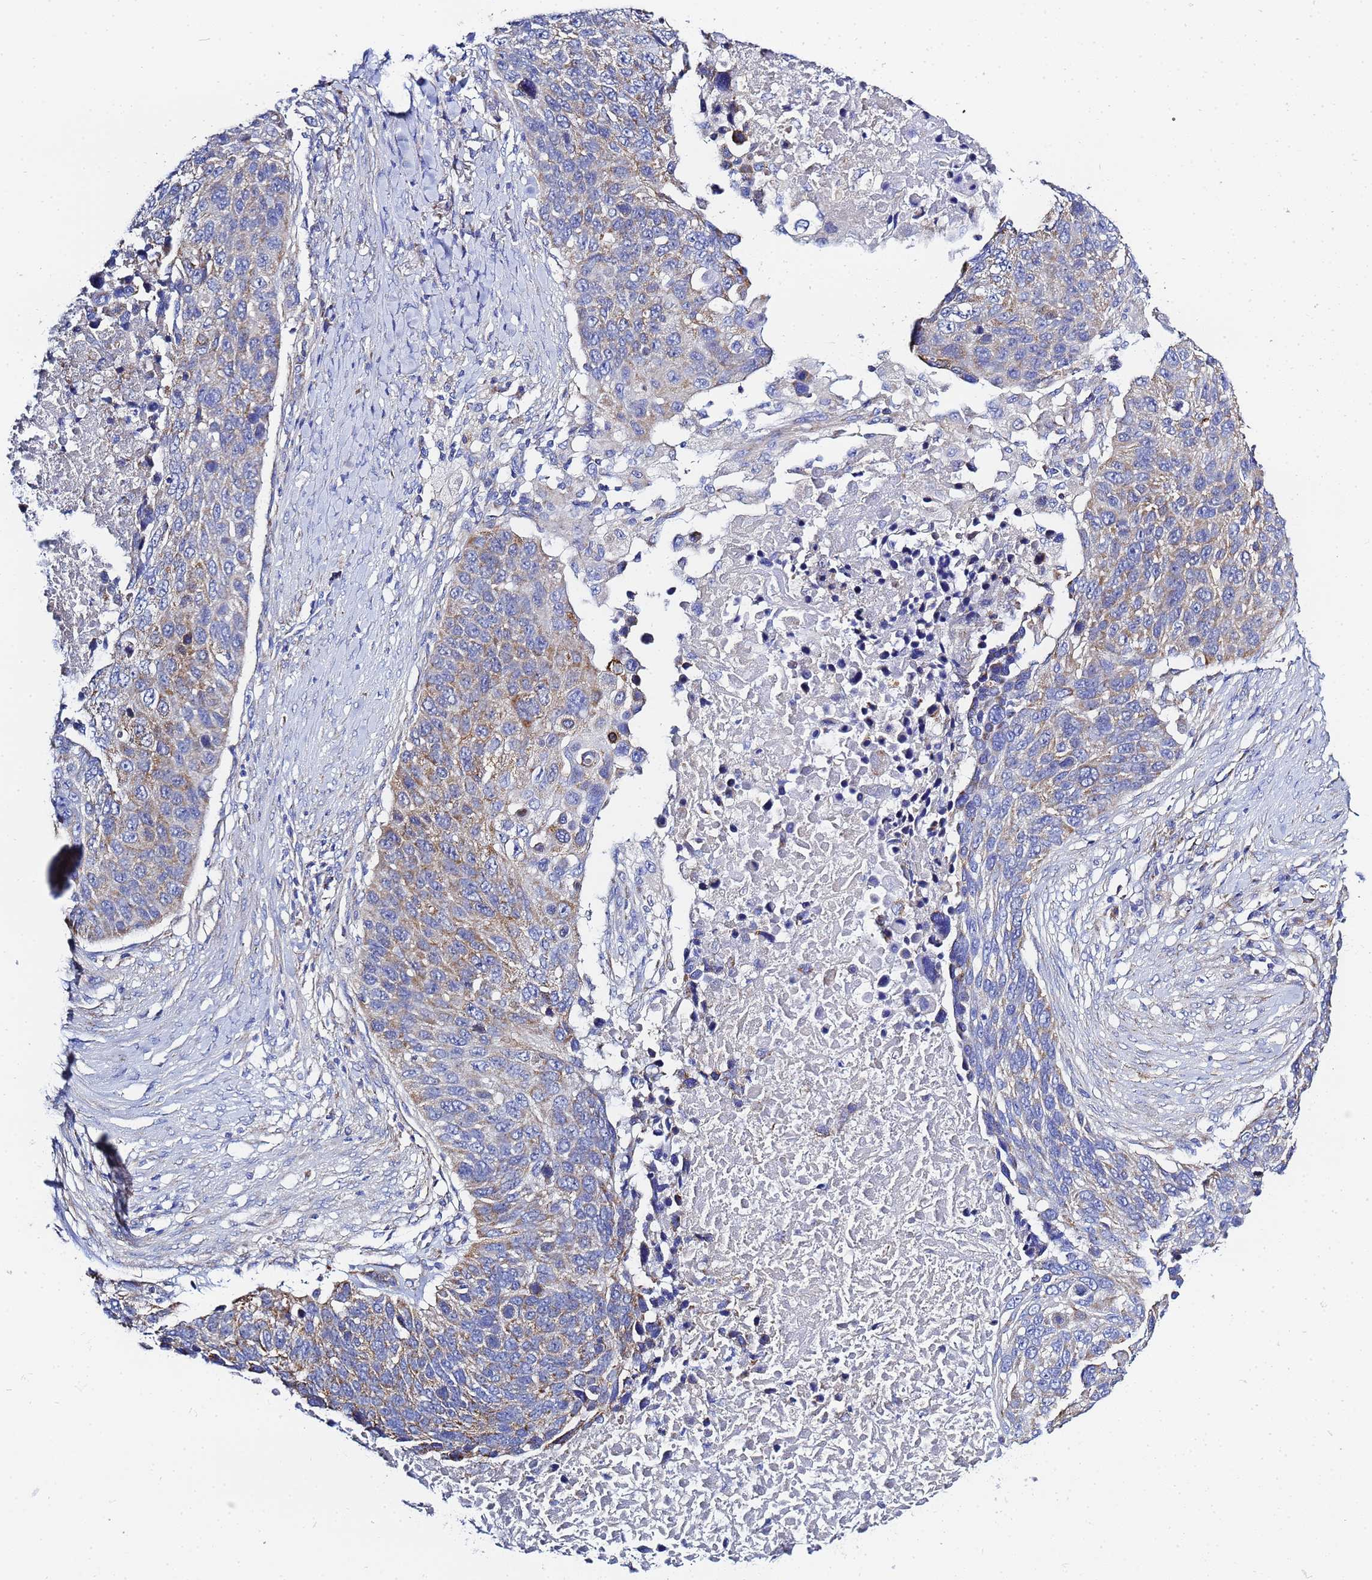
{"staining": {"intensity": "weak", "quantity": "25%-75%", "location": "cytoplasmic/membranous"}, "tissue": "lung cancer", "cell_type": "Tumor cells", "image_type": "cancer", "snomed": [{"axis": "morphology", "description": "Normal tissue, NOS"}, {"axis": "morphology", "description": "Squamous cell carcinoma, NOS"}, {"axis": "topography", "description": "Lymph node"}, {"axis": "topography", "description": "Lung"}], "caption": "Tumor cells exhibit weak cytoplasmic/membranous expression in about 25%-75% of cells in squamous cell carcinoma (lung).", "gene": "FAHD2A", "patient": {"sex": "male", "age": 66}}